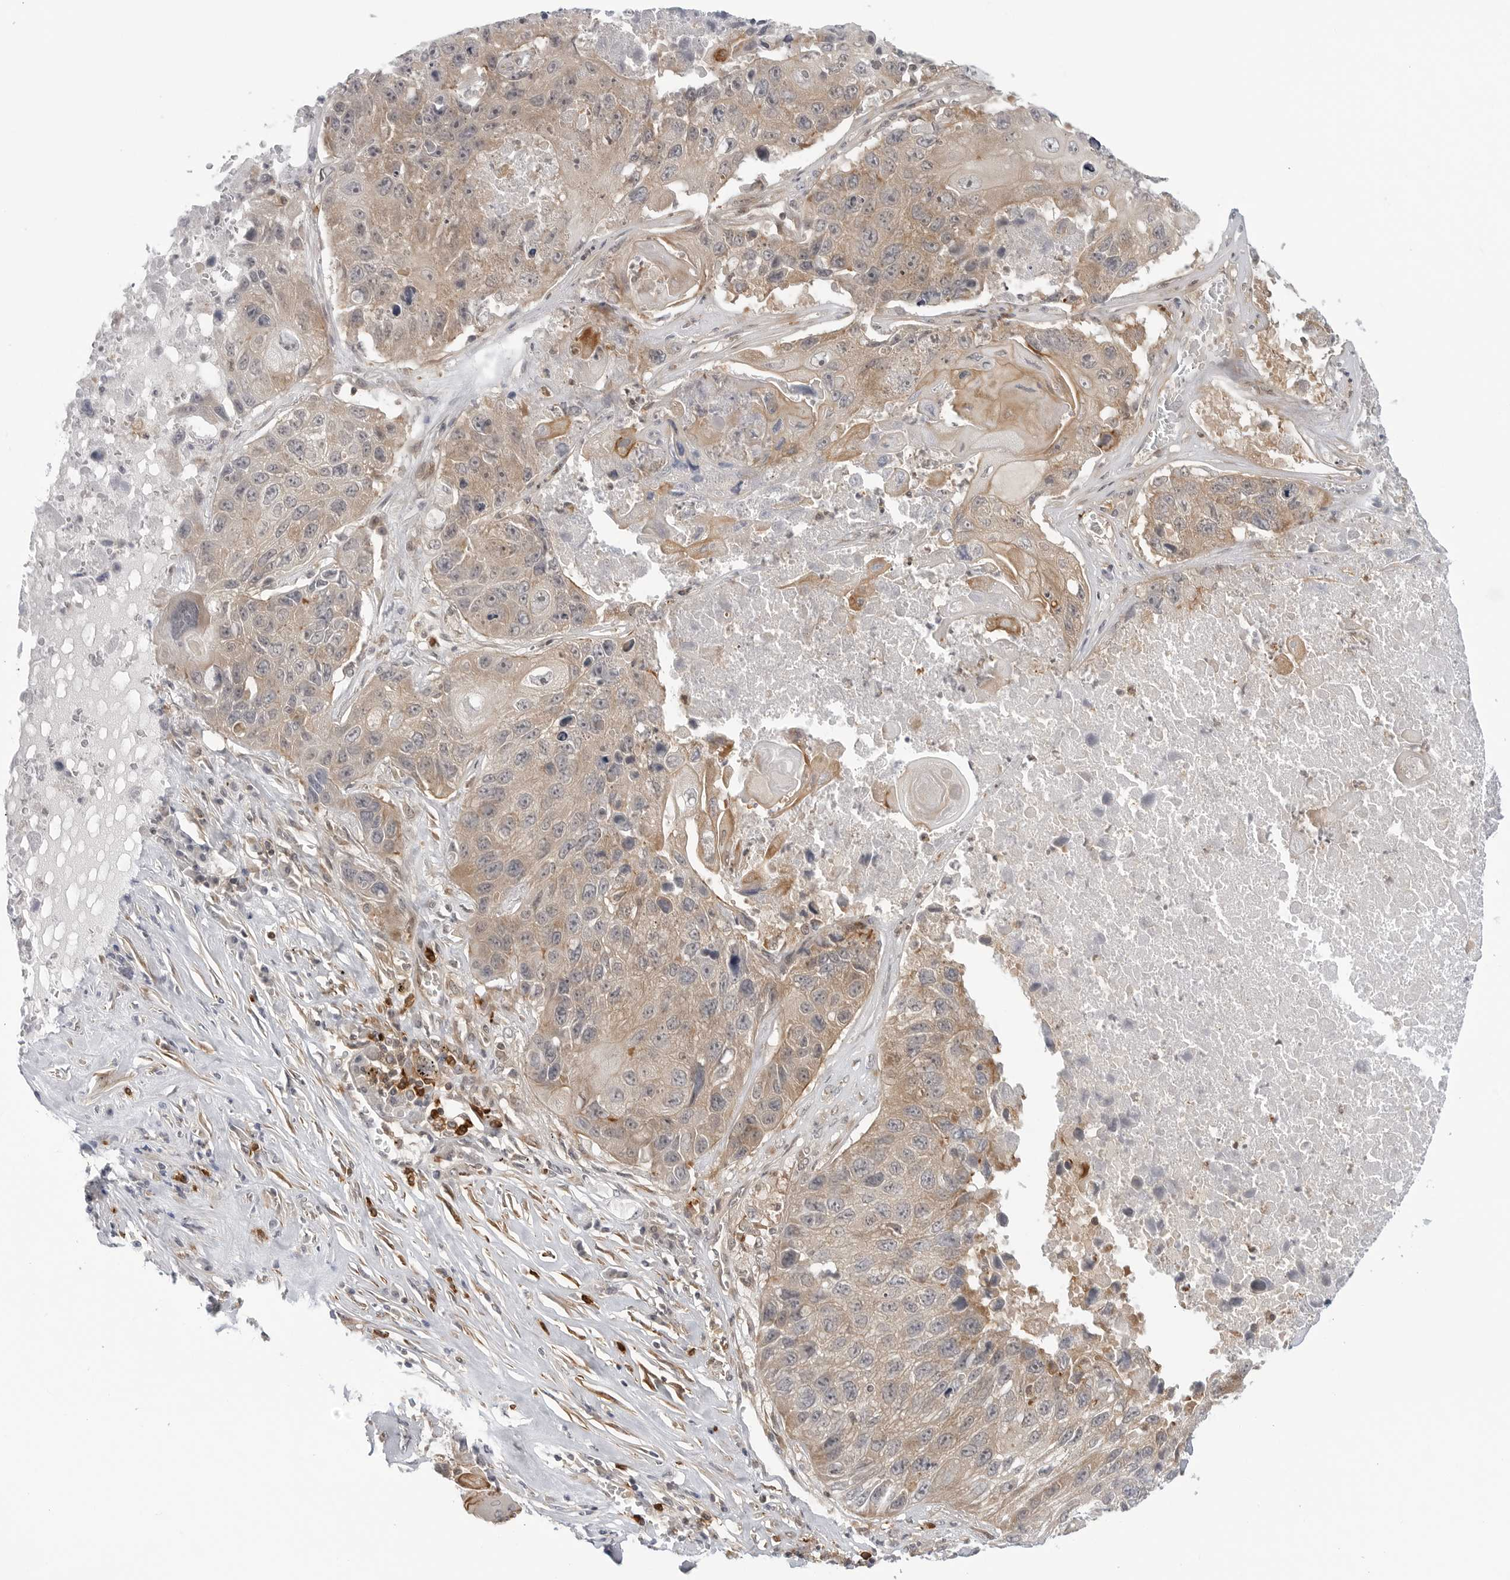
{"staining": {"intensity": "weak", "quantity": "25%-75%", "location": "cytoplasmic/membranous"}, "tissue": "lung cancer", "cell_type": "Tumor cells", "image_type": "cancer", "snomed": [{"axis": "morphology", "description": "Squamous cell carcinoma, NOS"}, {"axis": "topography", "description": "Lung"}], "caption": "Human squamous cell carcinoma (lung) stained with a protein marker displays weak staining in tumor cells.", "gene": "STXBP3", "patient": {"sex": "male", "age": 61}}